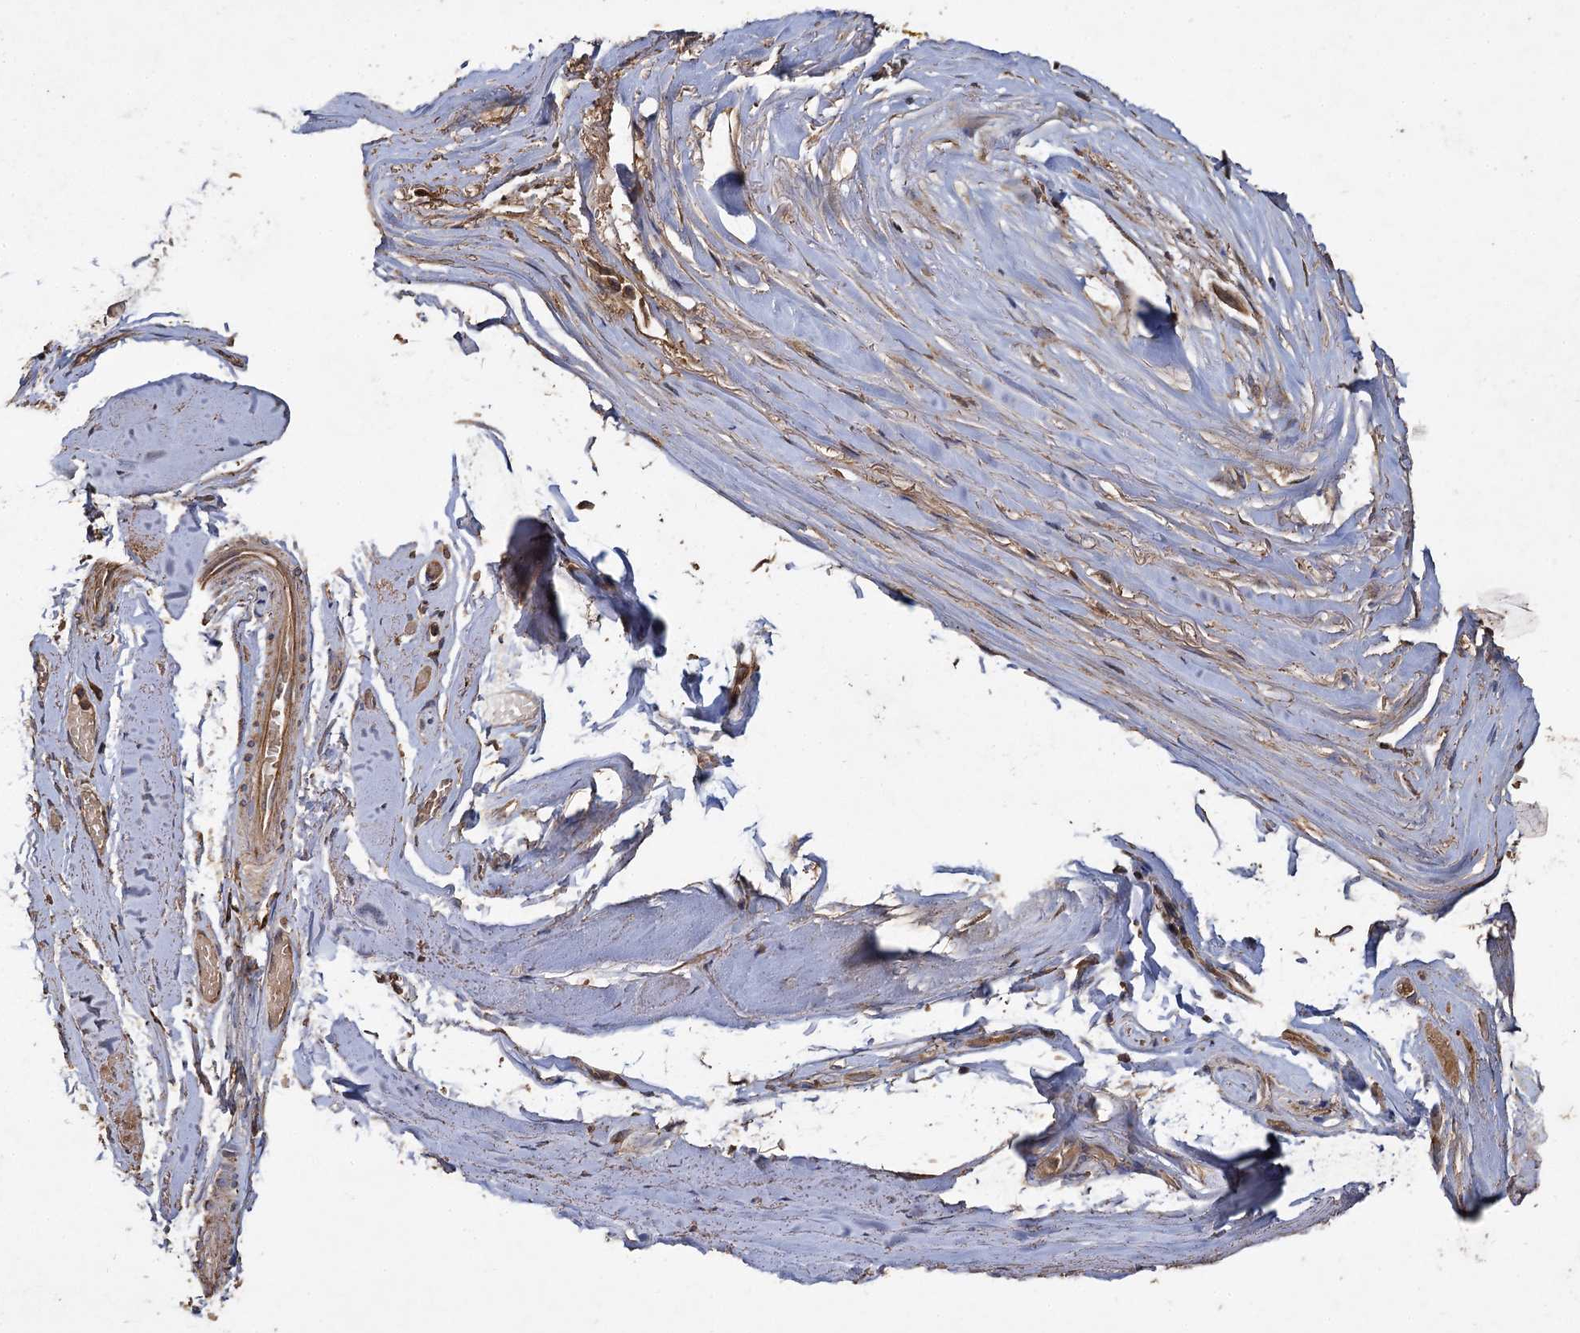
{"staining": {"intensity": "moderate", "quantity": ">75%", "location": "cytoplasmic/membranous"}, "tissue": "adipose tissue", "cell_type": "Adipocytes", "image_type": "normal", "snomed": [{"axis": "morphology", "description": "Normal tissue, NOS"}, {"axis": "morphology", "description": "Basal cell carcinoma"}, {"axis": "topography", "description": "Skin"}], "caption": "Brown immunohistochemical staining in unremarkable adipose tissue reveals moderate cytoplasmic/membranous positivity in about >75% of adipocytes. (IHC, brightfield microscopy, high magnification).", "gene": "GCLC", "patient": {"sex": "female", "age": 89}}